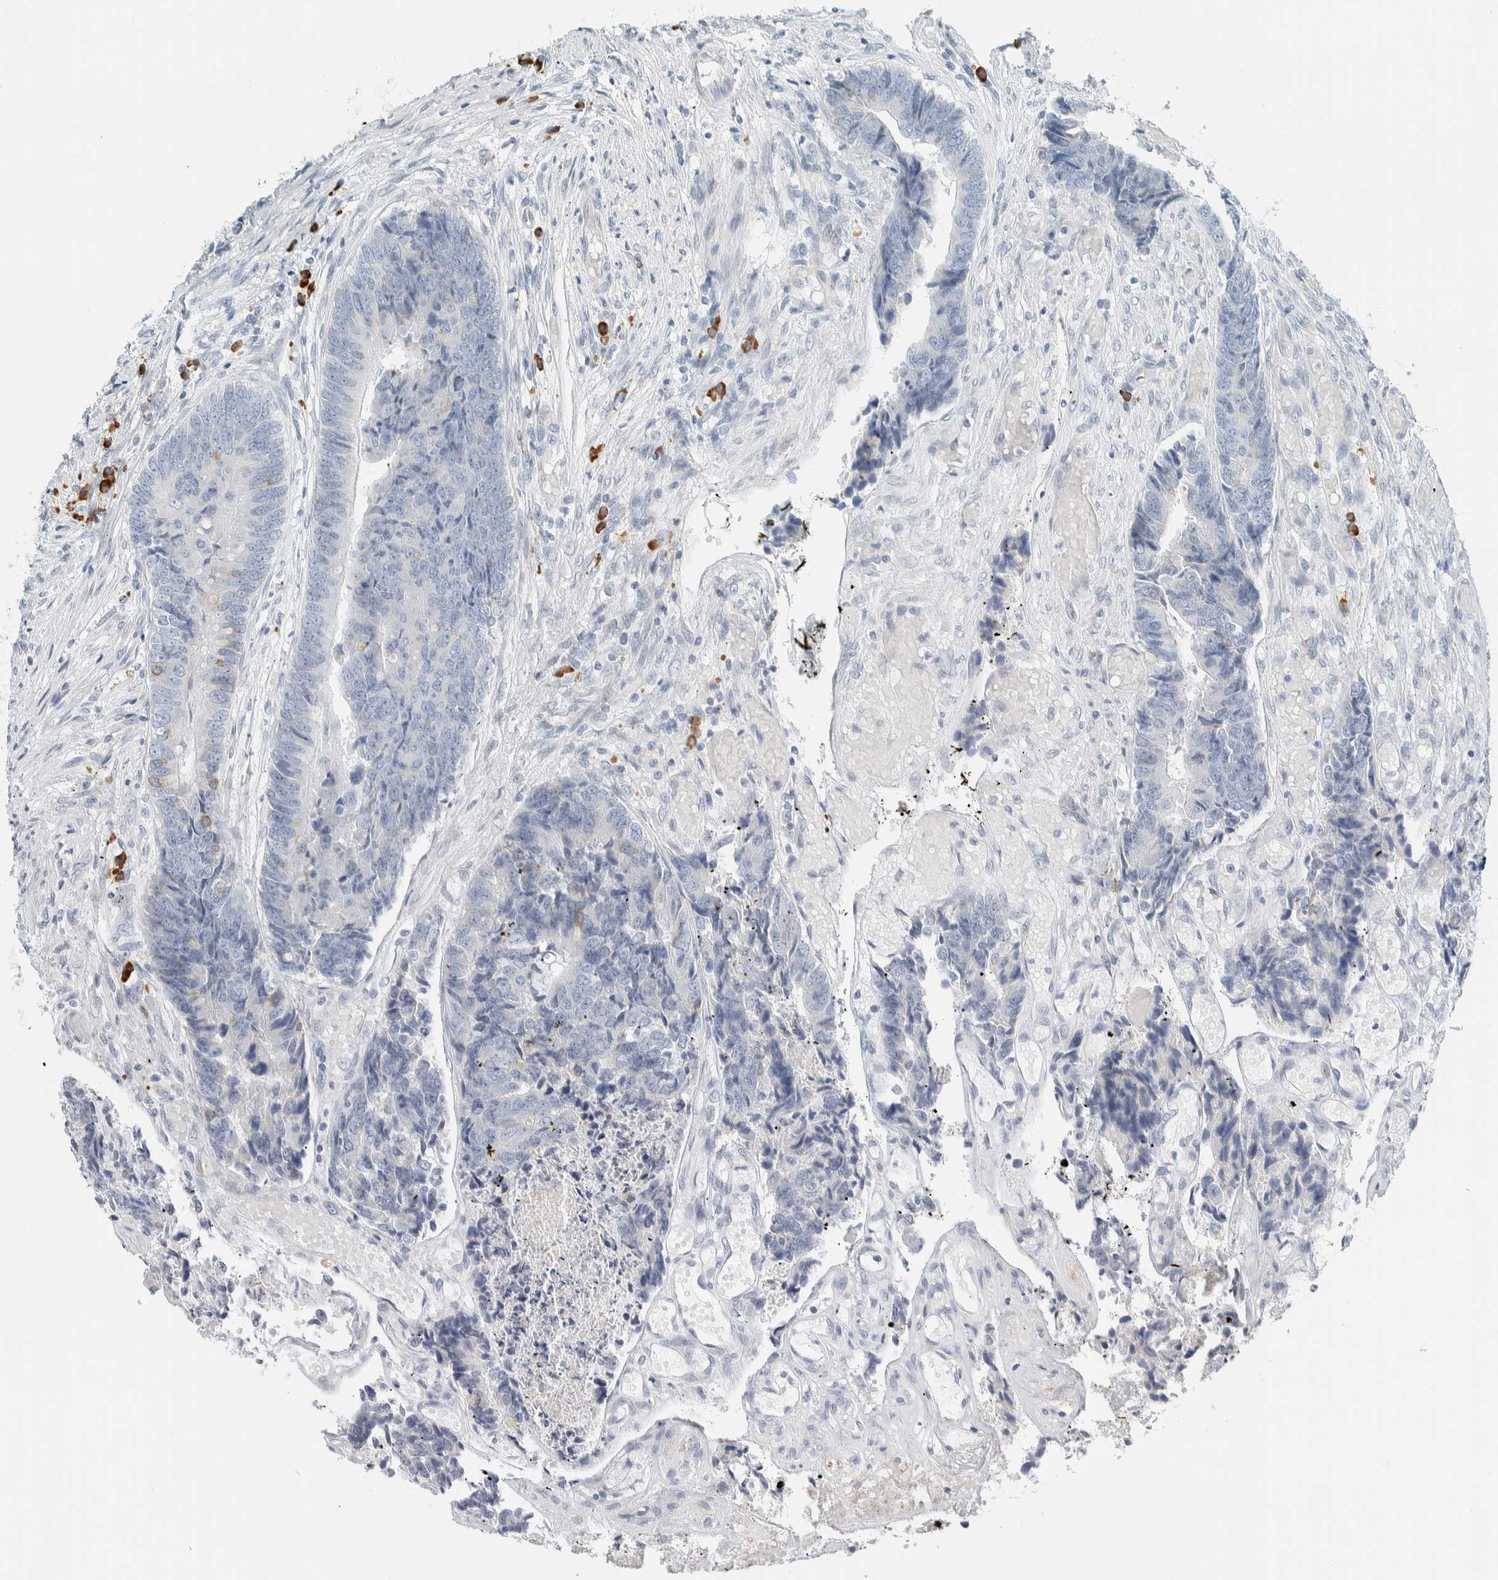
{"staining": {"intensity": "negative", "quantity": "none", "location": "none"}, "tissue": "colorectal cancer", "cell_type": "Tumor cells", "image_type": "cancer", "snomed": [{"axis": "morphology", "description": "Adenocarcinoma, NOS"}, {"axis": "topography", "description": "Rectum"}], "caption": "DAB immunohistochemical staining of adenocarcinoma (colorectal) exhibits no significant staining in tumor cells.", "gene": "ARHGAP27", "patient": {"sex": "male", "age": 84}}